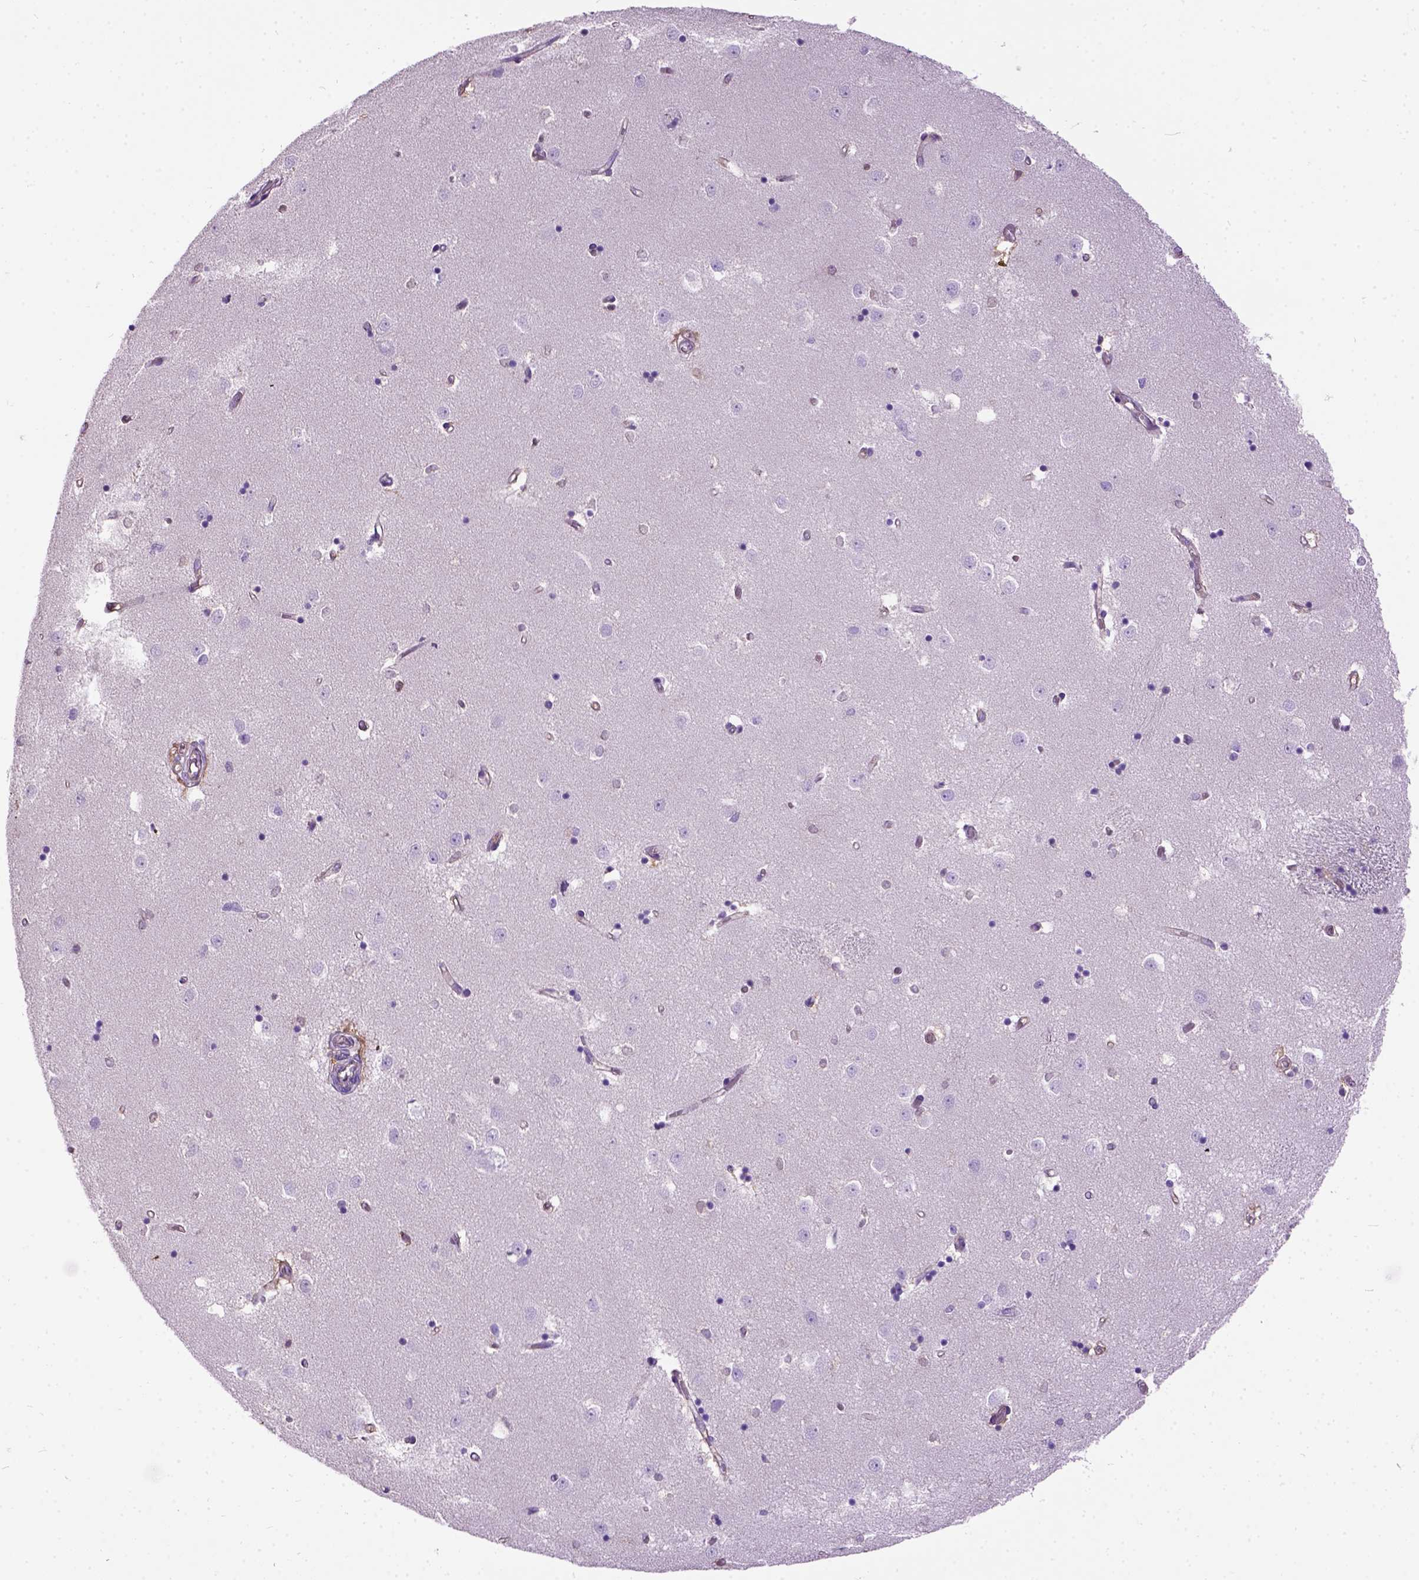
{"staining": {"intensity": "negative", "quantity": "none", "location": "none"}, "tissue": "caudate", "cell_type": "Glial cells", "image_type": "normal", "snomed": [{"axis": "morphology", "description": "Normal tissue, NOS"}, {"axis": "topography", "description": "Lateral ventricle wall"}], "caption": "IHC of unremarkable human caudate demonstrates no staining in glial cells.", "gene": "SEMA4F", "patient": {"sex": "male", "age": 54}}